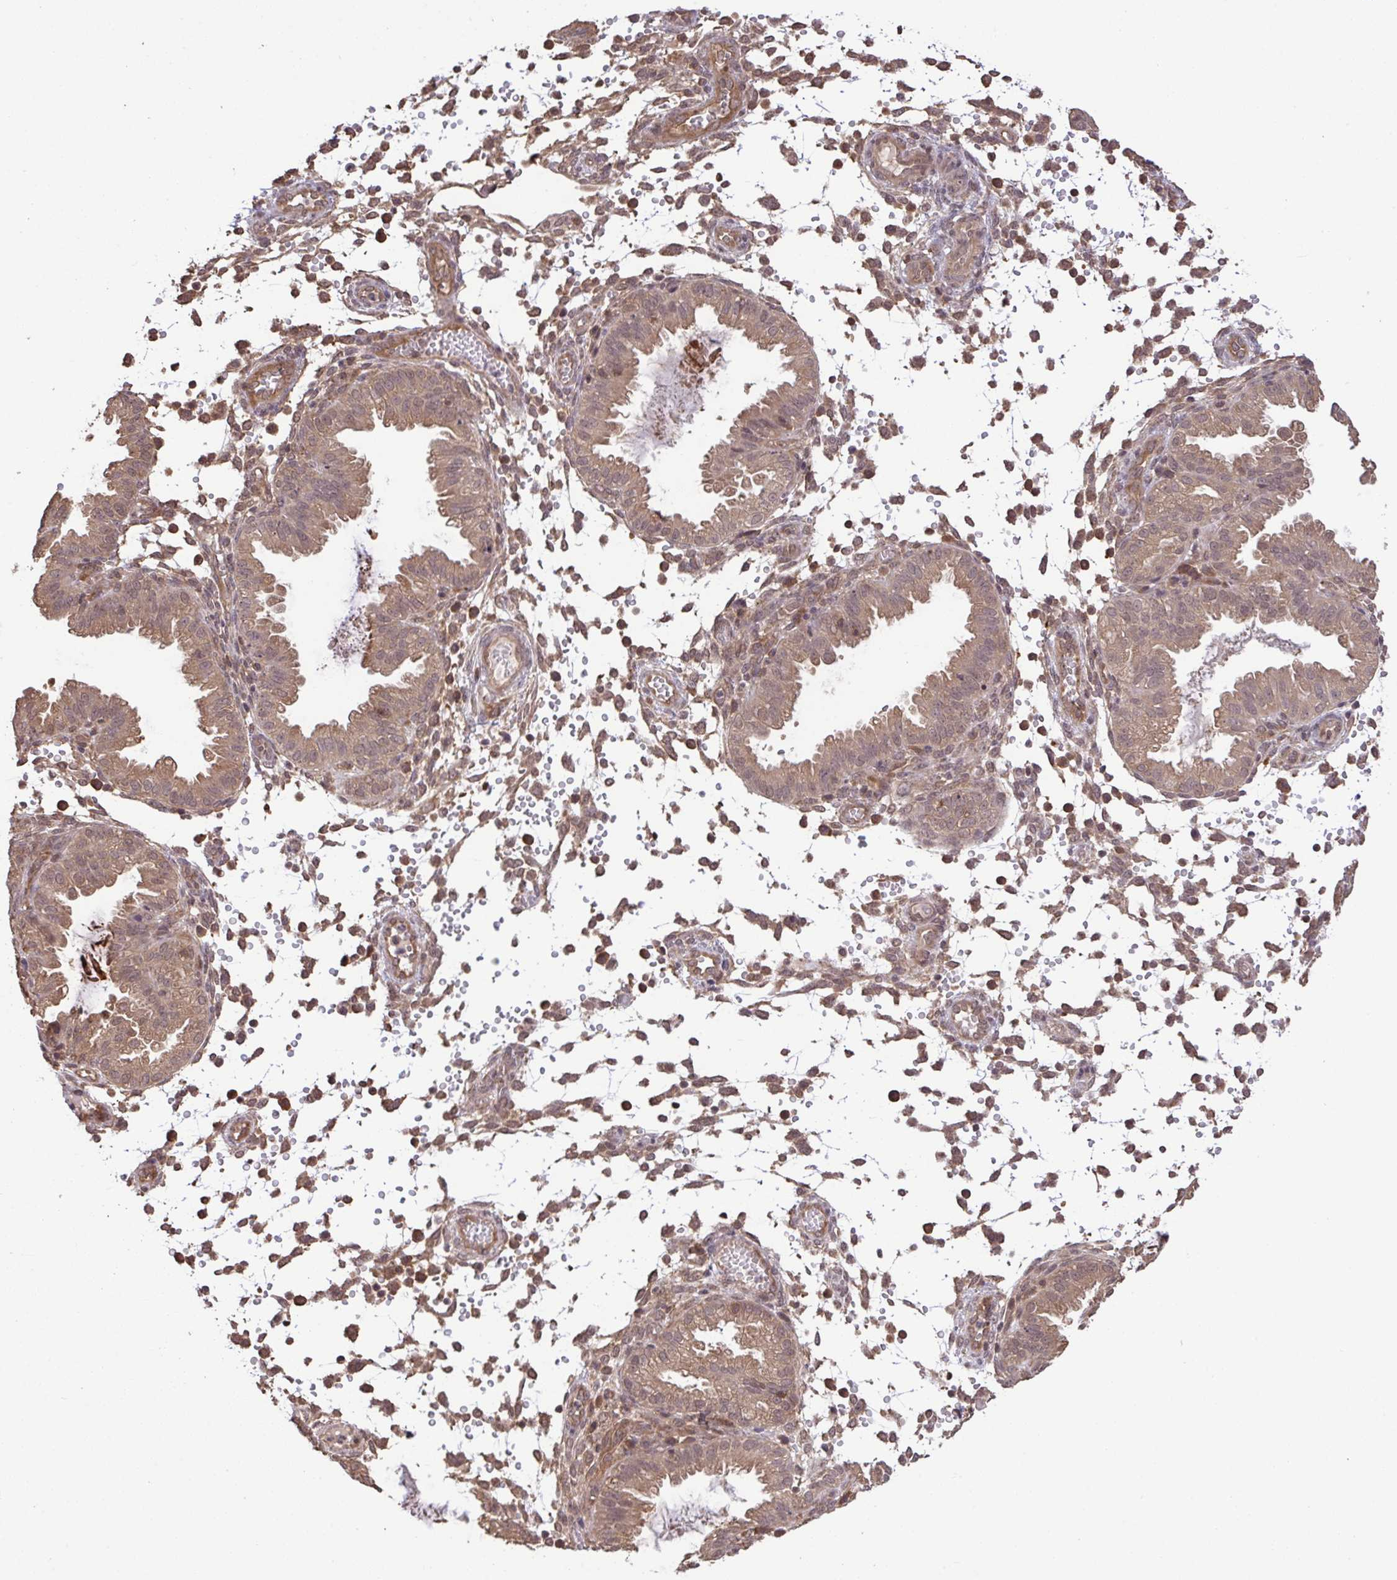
{"staining": {"intensity": "moderate", "quantity": "25%-75%", "location": "cytoplasmic/membranous,nuclear"}, "tissue": "endometrium", "cell_type": "Cells in endometrial stroma", "image_type": "normal", "snomed": [{"axis": "morphology", "description": "Normal tissue, NOS"}, {"axis": "topography", "description": "Endometrium"}], "caption": "Moderate cytoplasmic/membranous,nuclear expression for a protein is appreciated in about 25%-75% of cells in endometrial stroma of benign endometrium using immunohistochemistry.", "gene": "C12orf57", "patient": {"sex": "female", "age": 33}}